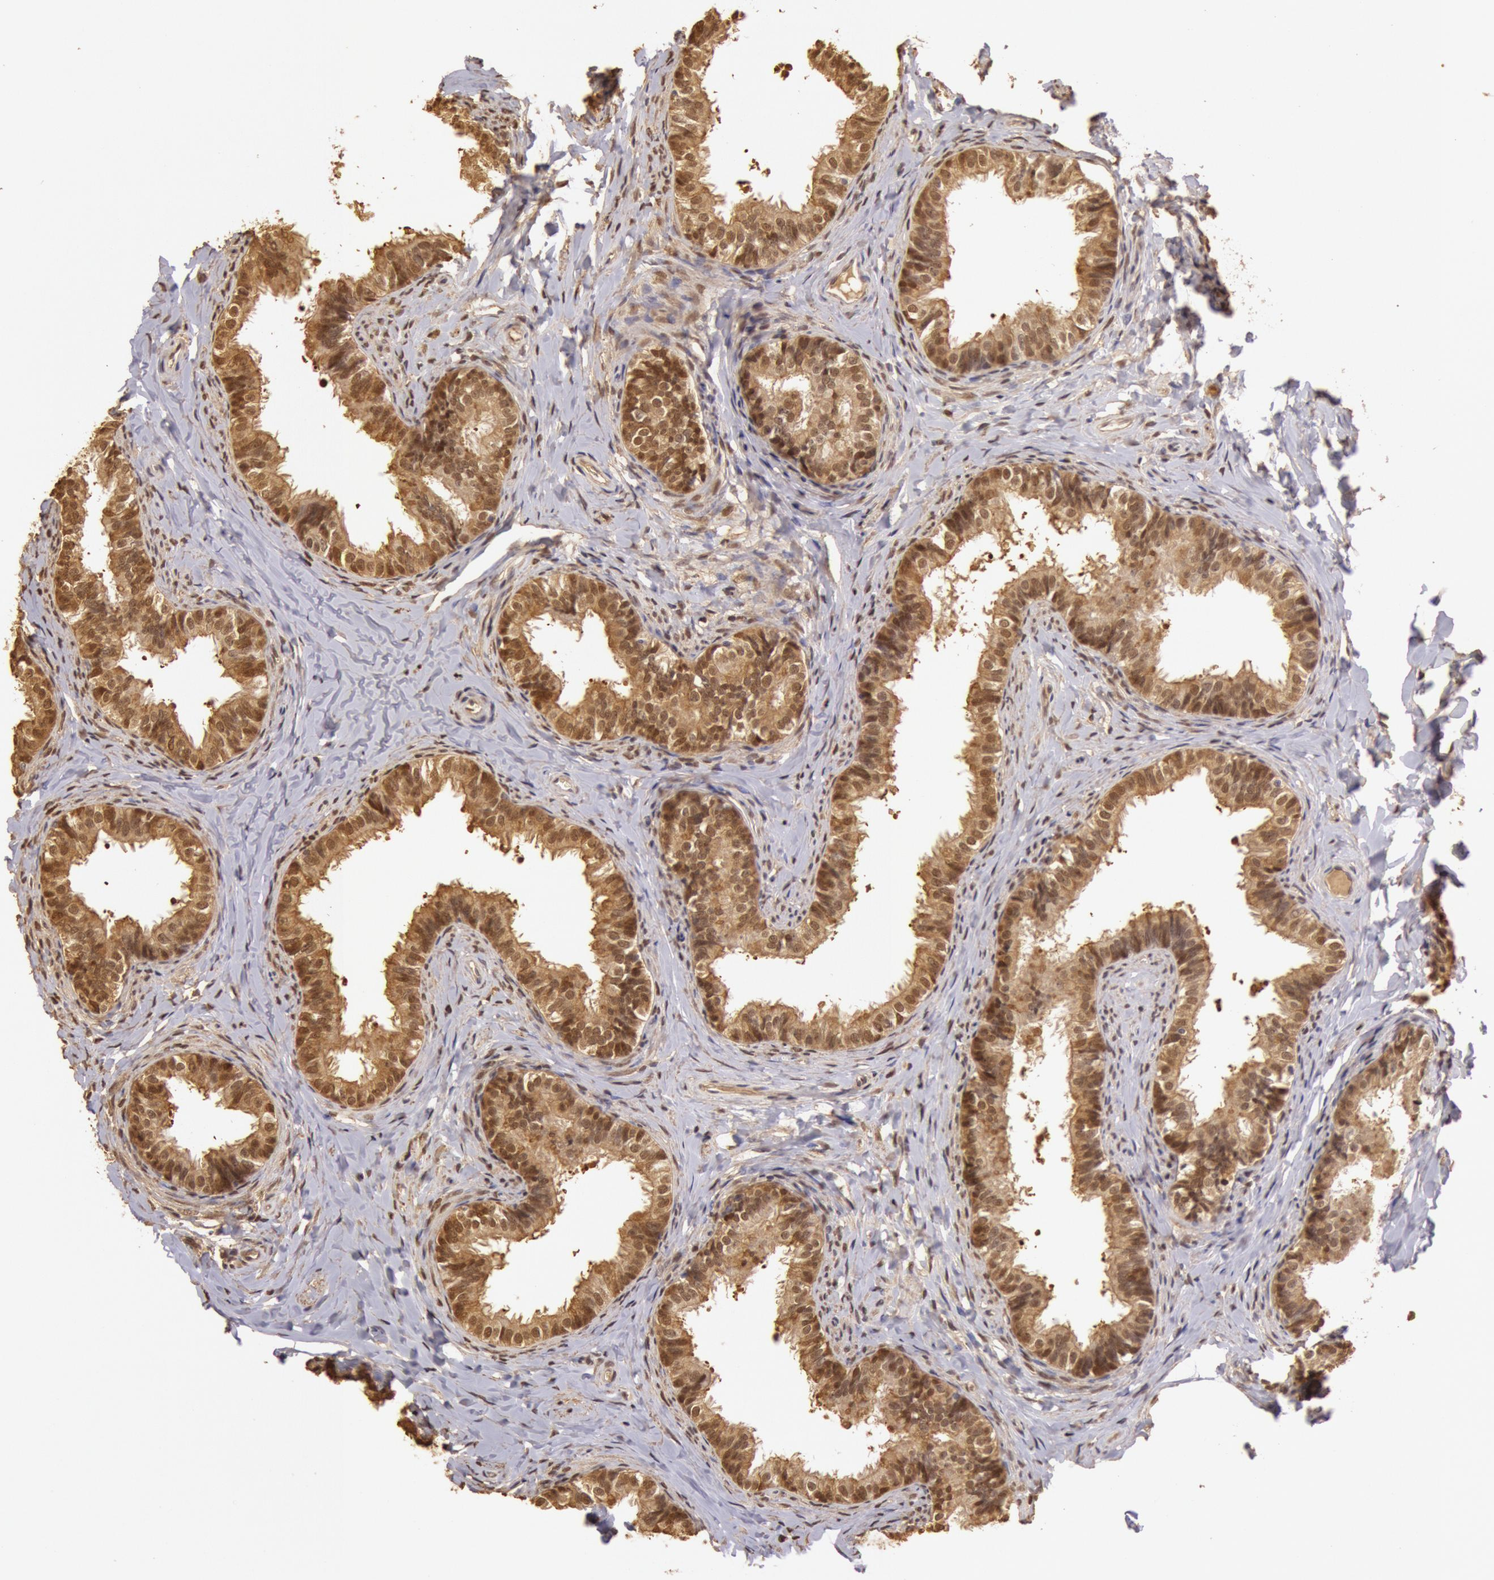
{"staining": {"intensity": "moderate", "quantity": ">75%", "location": "cytoplasmic/membranous,nuclear"}, "tissue": "epididymis", "cell_type": "Glandular cells", "image_type": "normal", "snomed": [{"axis": "morphology", "description": "Normal tissue, NOS"}, {"axis": "topography", "description": "Epididymis"}], "caption": "Protein positivity by immunohistochemistry demonstrates moderate cytoplasmic/membranous,nuclear staining in about >75% of glandular cells in unremarkable epididymis. Using DAB (3,3'-diaminobenzidine) (brown) and hematoxylin (blue) stains, captured at high magnification using brightfield microscopy.", "gene": "SOD1", "patient": {"sex": "male", "age": 26}}